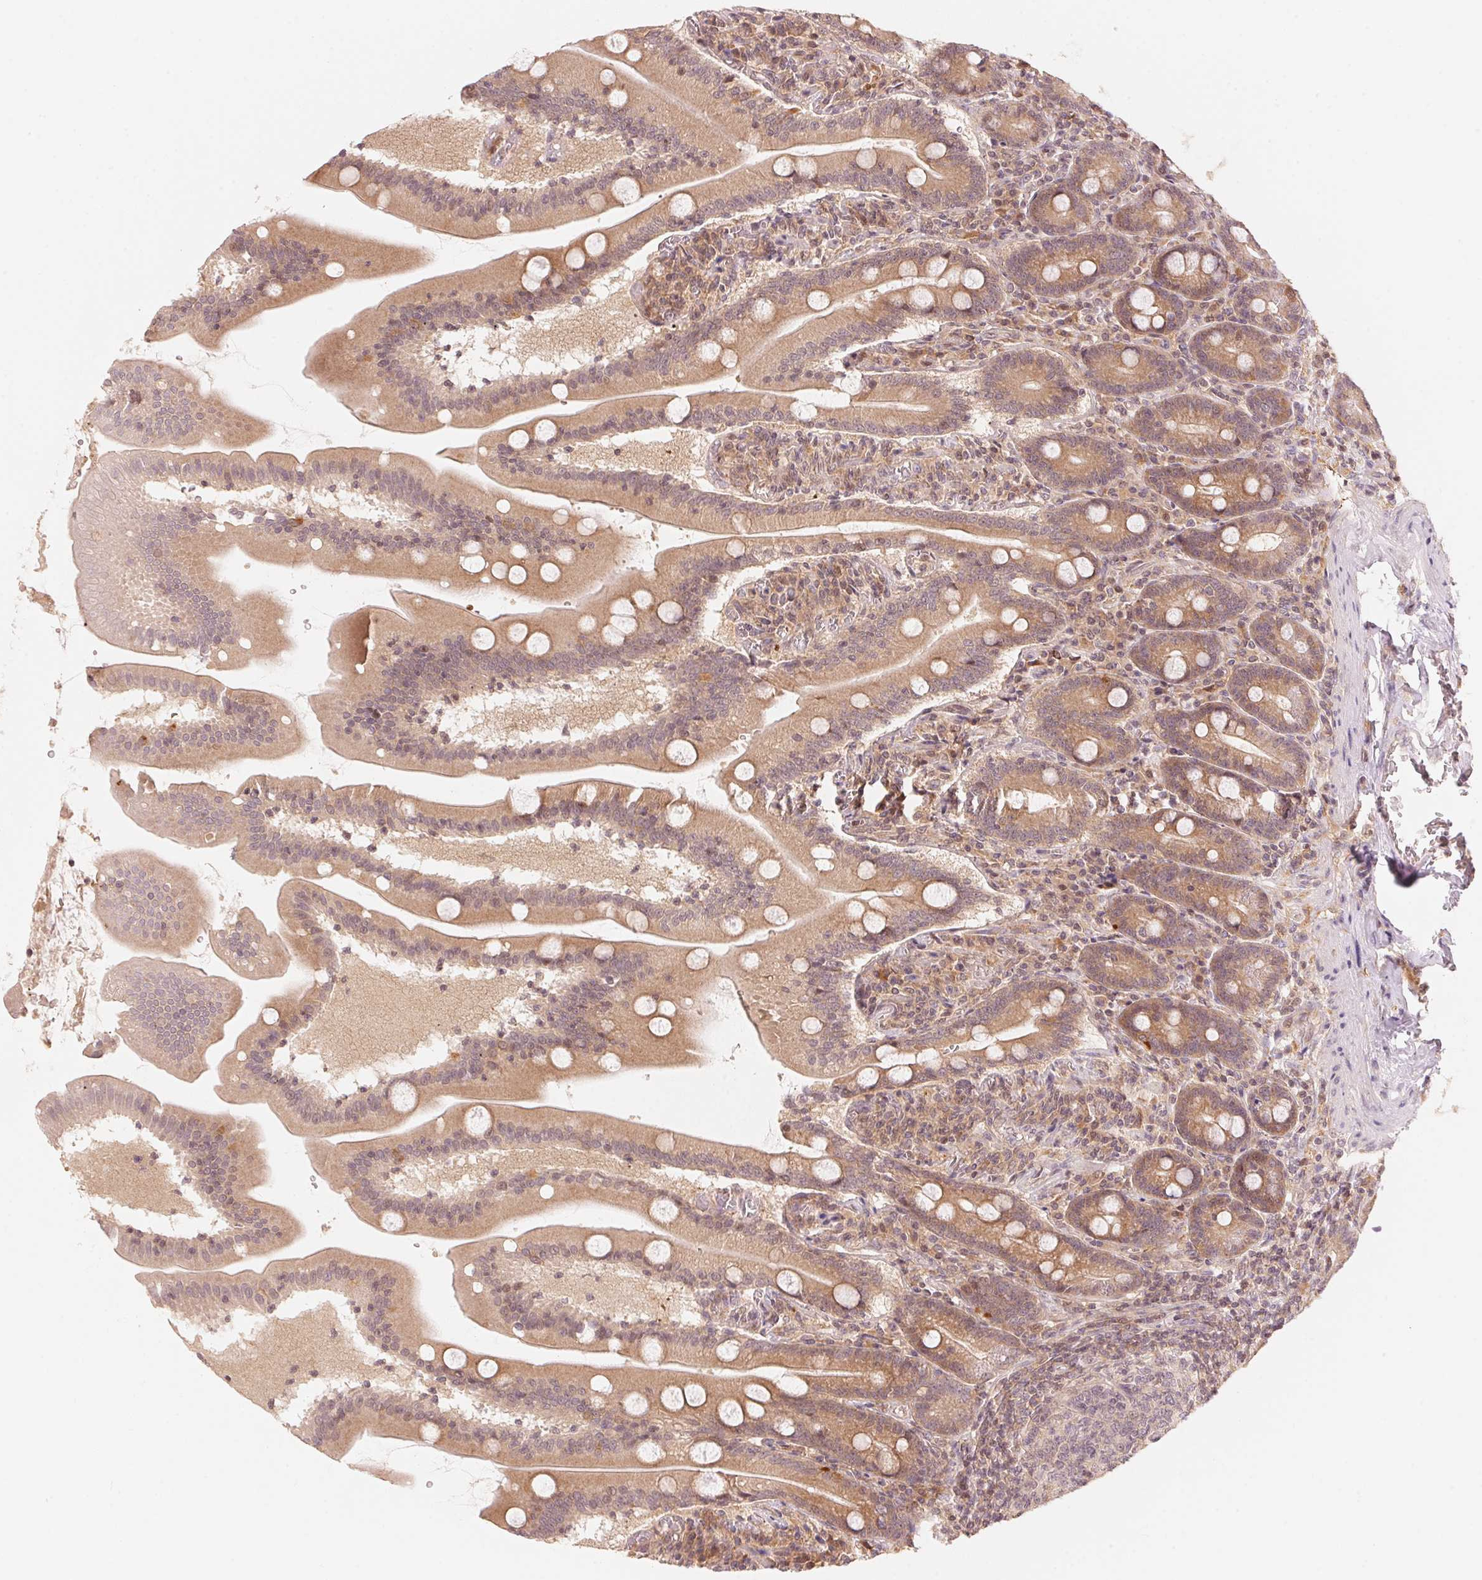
{"staining": {"intensity": "moderate", "quantity": ">75%", "location": "cytoplasmic/membranous"}, "tissue": "small intestine", "cell_type": "Glandular cells", "image_type": "normal", "snomed": [{"axis": "morphology", "description": "Normal tissue, NOS"}, {"axis": "topography", "description": "Small intestine"}], "caption": "Protein expression analysis of normal human small intestine reveals moderate cytoplasmic/membranous staining in about >75% of glandular cells. Immunohistochemistry stains the protein in brown and the nuclei are stained blue.", "gene": "PRKN", "patient": {"sex": "male", "age": 37}}